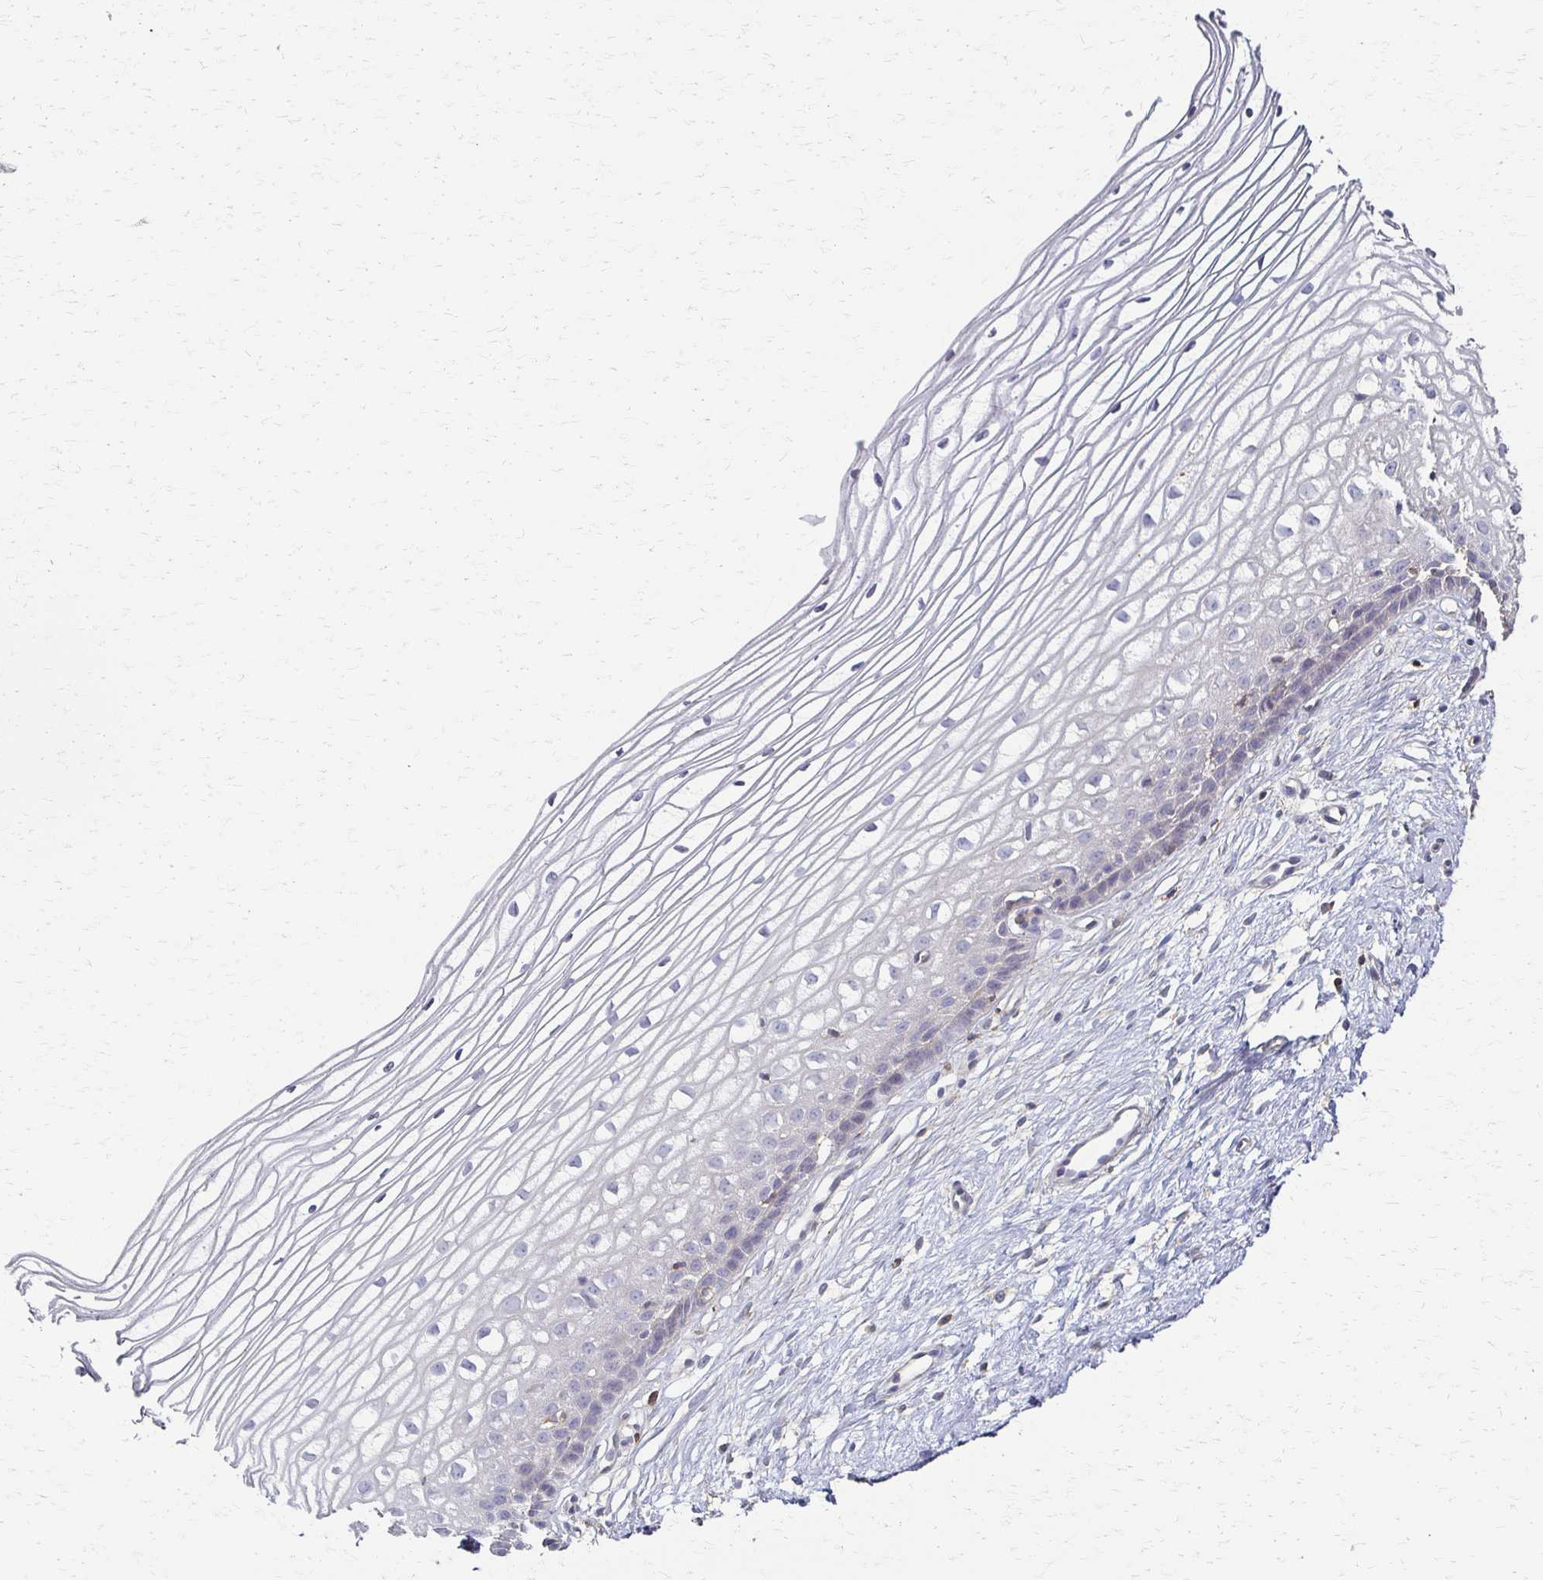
{"staining": {"intensity": "negative", "quantity": "none", "location": "none"}, "tissue": "cervix", "cell_type": "Glandular cells", "image_type": "normal", "snomed": [{"axis": "morphology", "description": "Normal tissue, NOS"}, {"axis": "topography", "description": "Cervix"}], "caption": "Immunohistochemical staining of benign human cervix displays no significant positivity in glandular cells.", "gene": "C1QTNF7", "patient": {"sex": "female", "age": 40}}